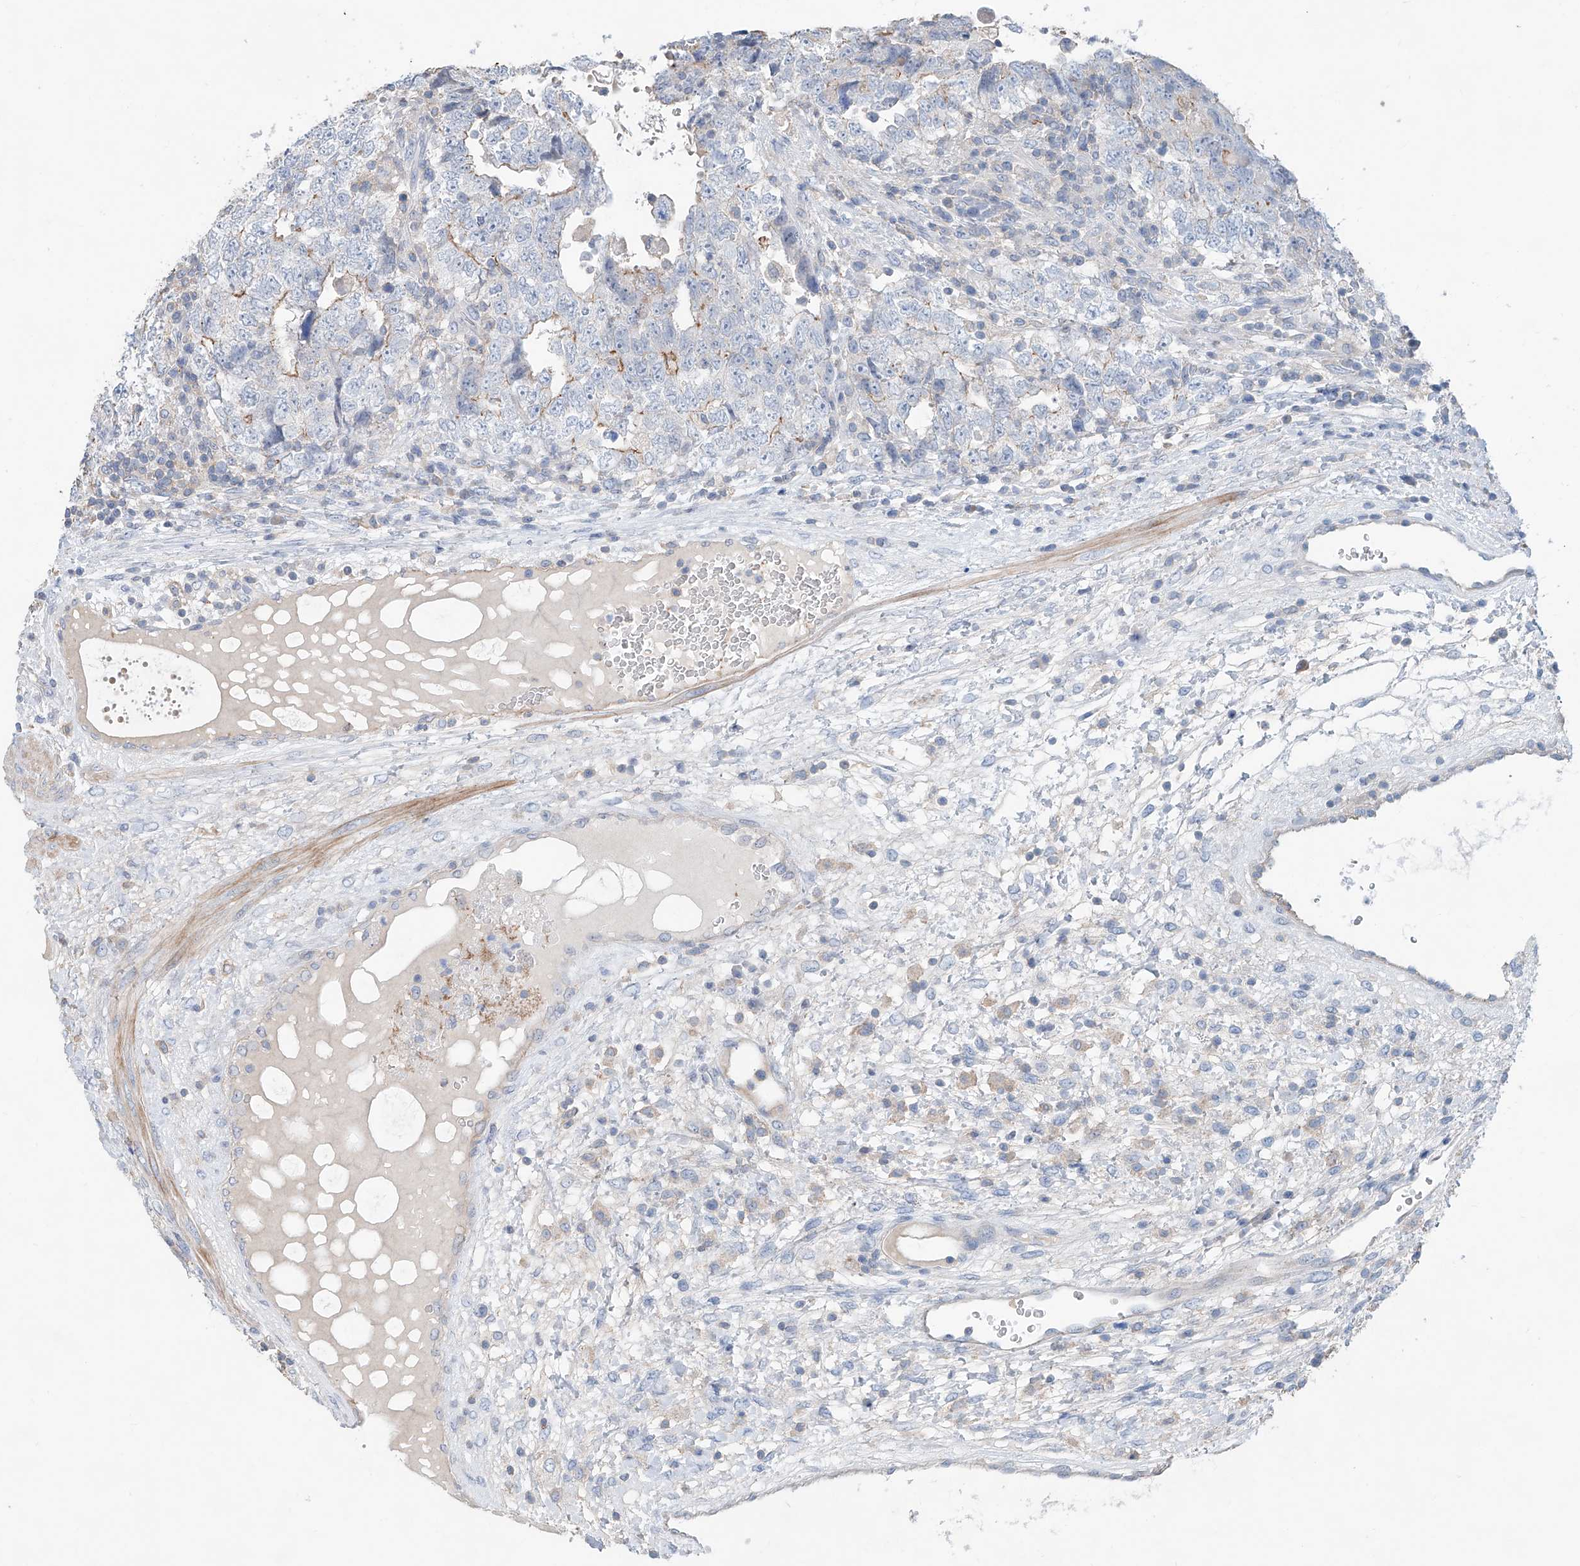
{"staining": {"intensity": "weak", "quantity": "<25%", "location": "cytoplasmic/membranous"}, "tissue": "testis cancer", "cell_type": "Tumor cells", "image_type": "cancer", "snomed": [{"axis": "morphology", "description": "Carcinoma, Embryonal, NOS"}, {"axis": "topography", "description": "Testis"}], "caption": "High magnification brightfield microscopy of testis embryonal carcinoma stained with DAB (brown) and counterstained with hematoxylin (blue): tumor cells show no significant expression.", "gene": "ANKRD34A", "patient": {"sex": "male", "age": 37}}